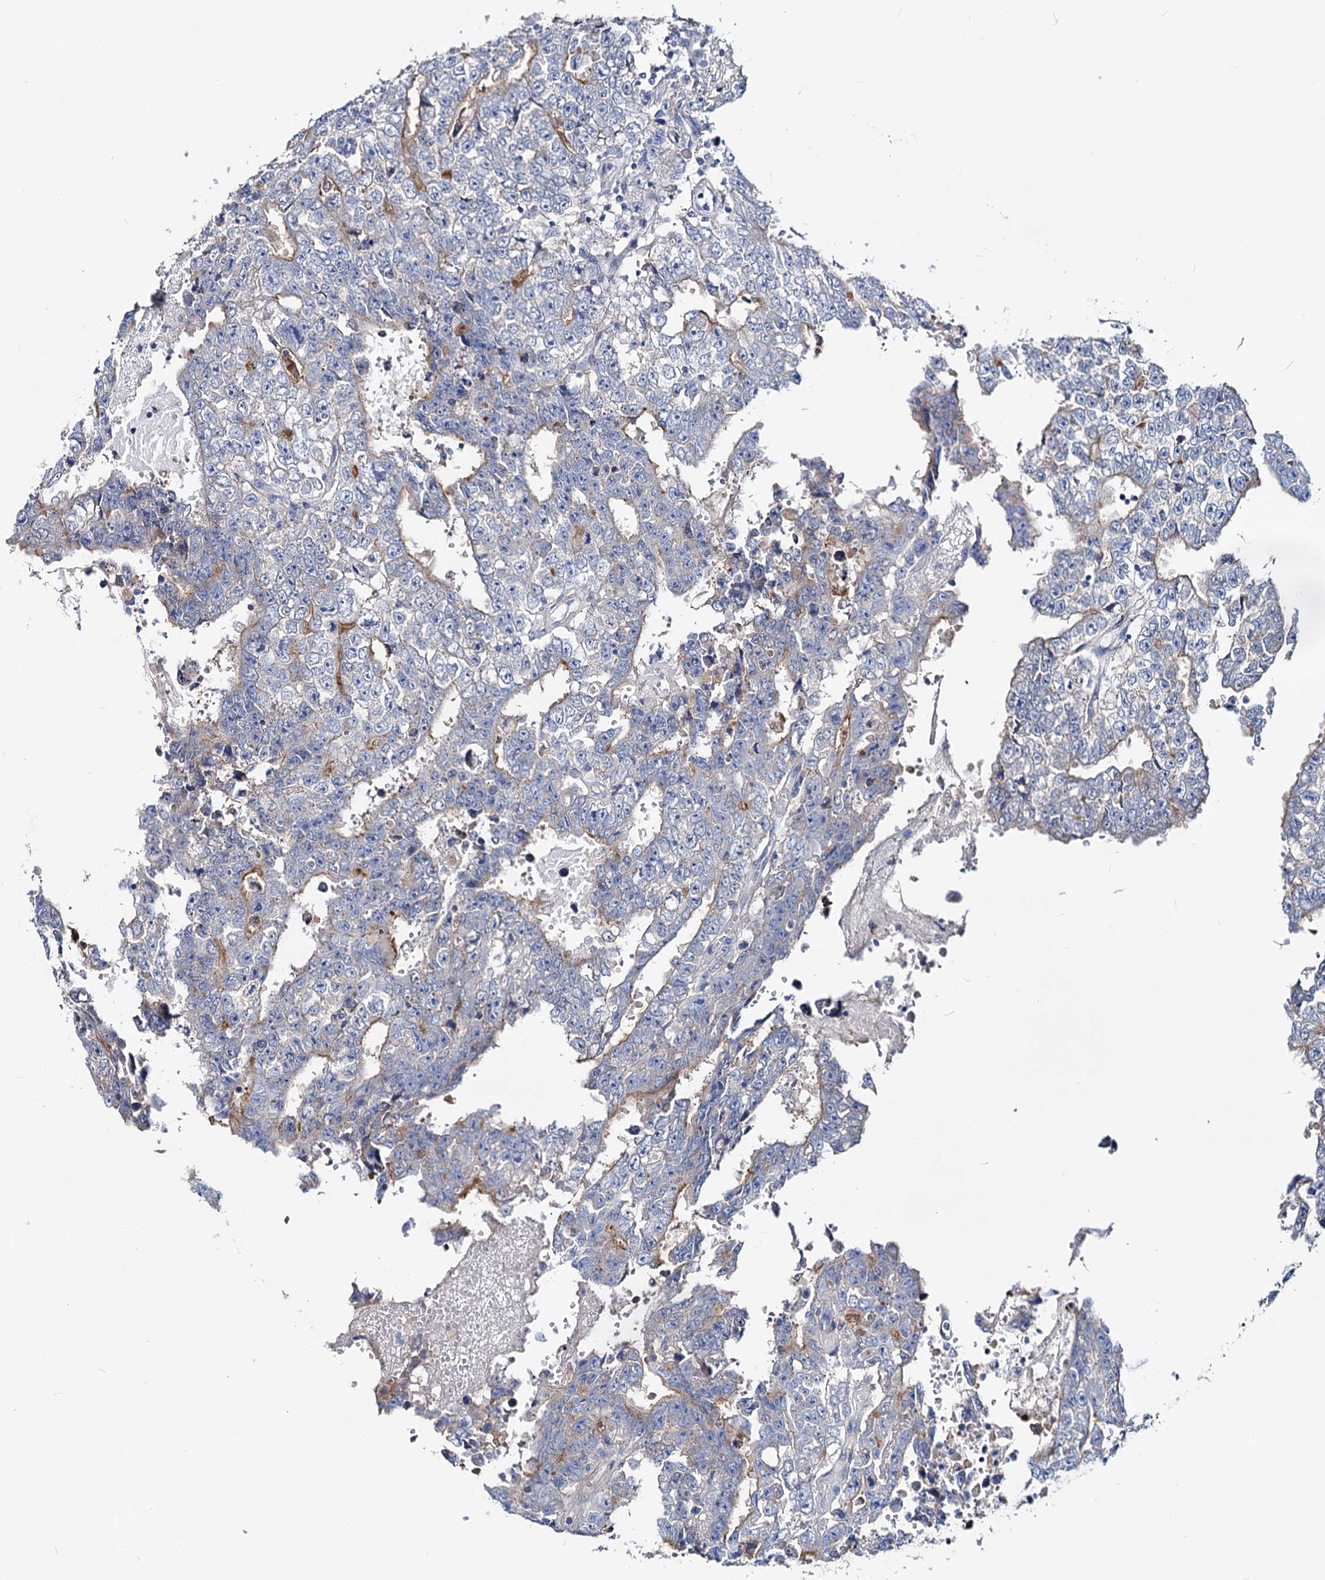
{"staining": {"intensity": "weak", "quantity": "<25%", "location": "cytoplasmic/membranous"}, "tissue": "testis cancer", "cell_type": "Tumor cells", "image_type": "cancer", "snomed": [{"axis": "morphology", "description": "Carcinoma, Embryonal, NOS"}, {"axis": "topography", "description": "Testis"}], "caption": "IHC image of neoplastic tissue: human embryonal carcinoma (testis) stained with DAB displays no significant protein expression in tumor cells. (Brightfield microscopy of DAB (3,3'-diaminobenzidine) immunohistochemistry at high magnification).", "gene": "DYDC2", "patient": {"sex": "male", "age": 25}}